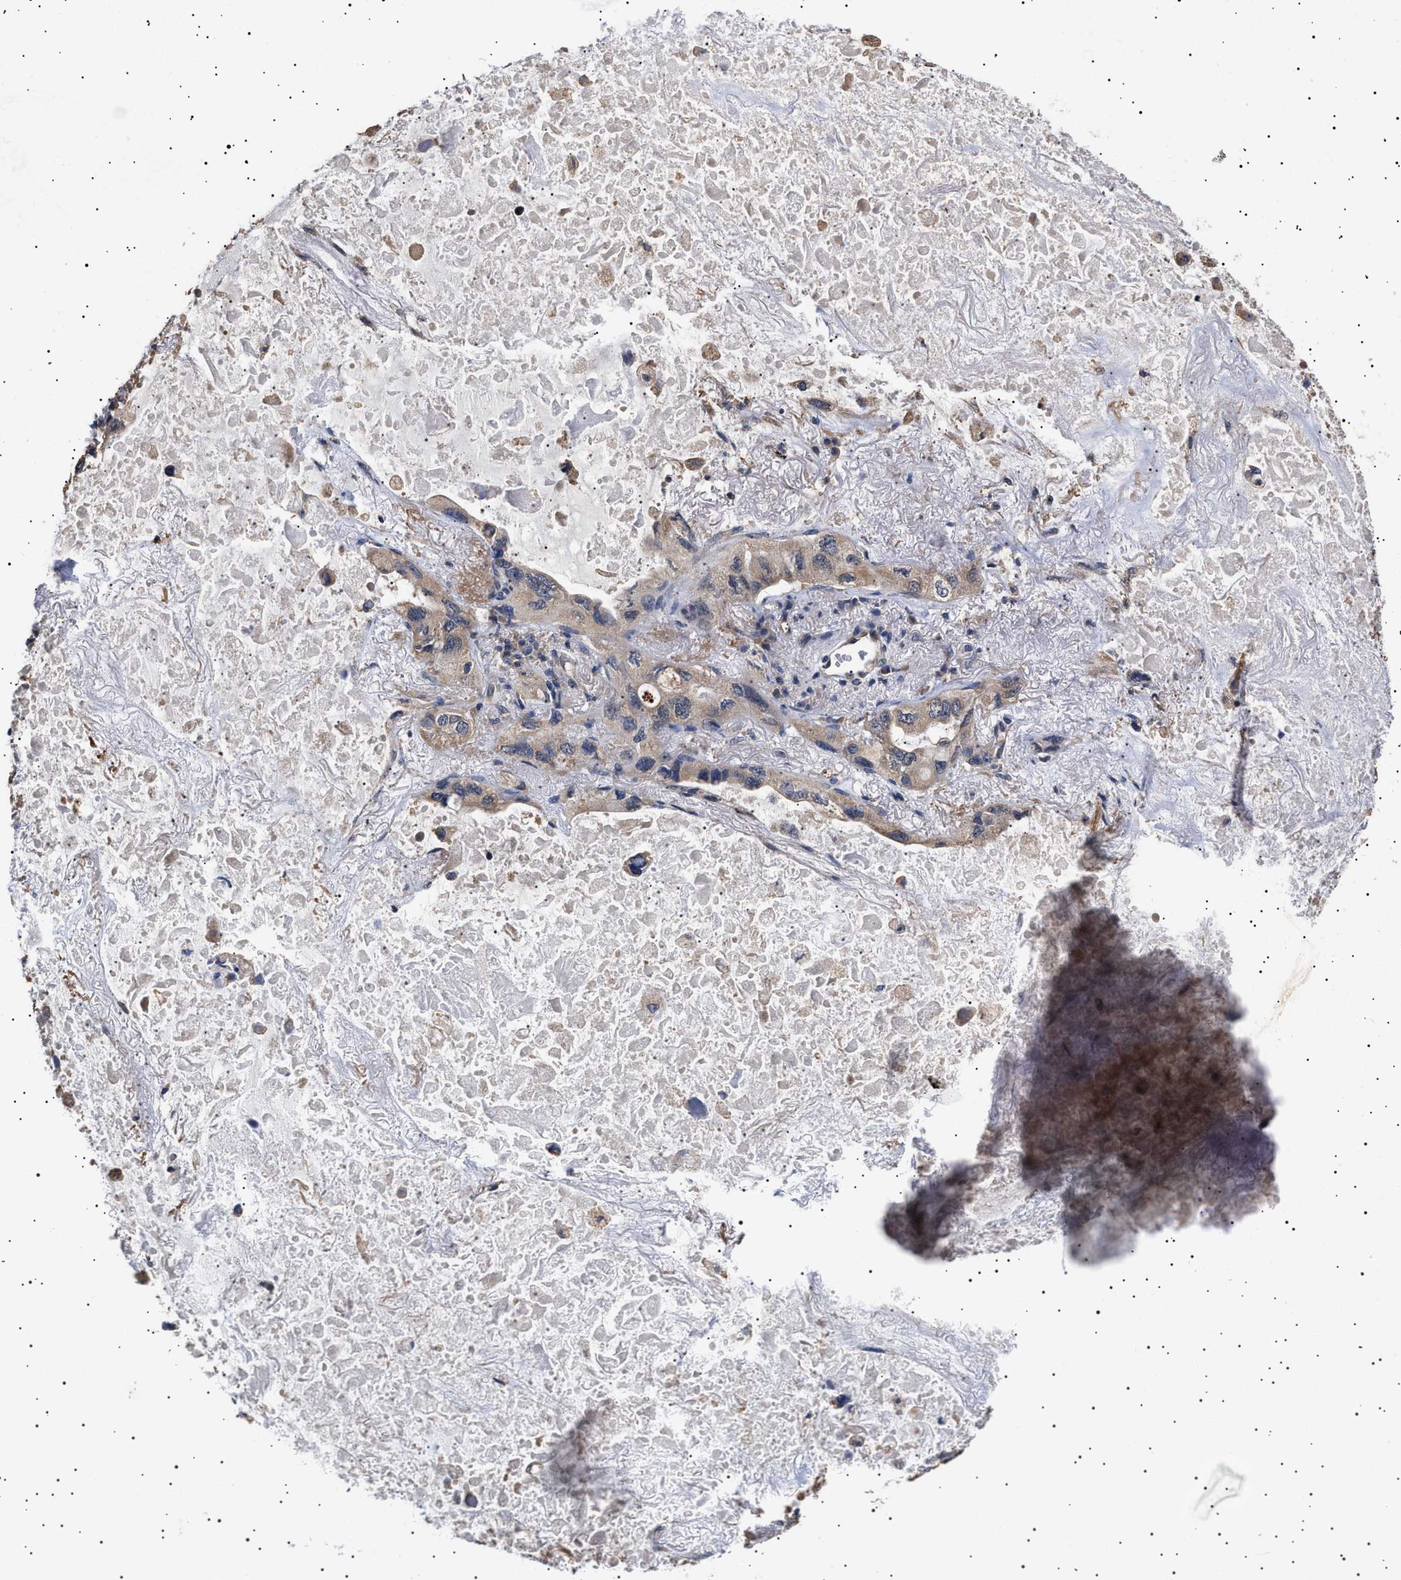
{"staining": {"intensity": "weak", "quantity": ">75%", "location": "cytoplasmic/membranous"}, "tissue": "lung cancer", "cell_type": "Tumor cells", "image_type": "cancer", "snomed": [{"axis": "morphology", "description": "Squamous cell carcinoma, NOS"}, {"axis": "topography", "description": "Lung"}], "caption": "Protein staining of lung cancer tissue shows weak cytoplasmic/membranous expression in about >75% of tumor cells.", "gene": "KRBA1", "patient": {"sex": "female", "age": 73}}